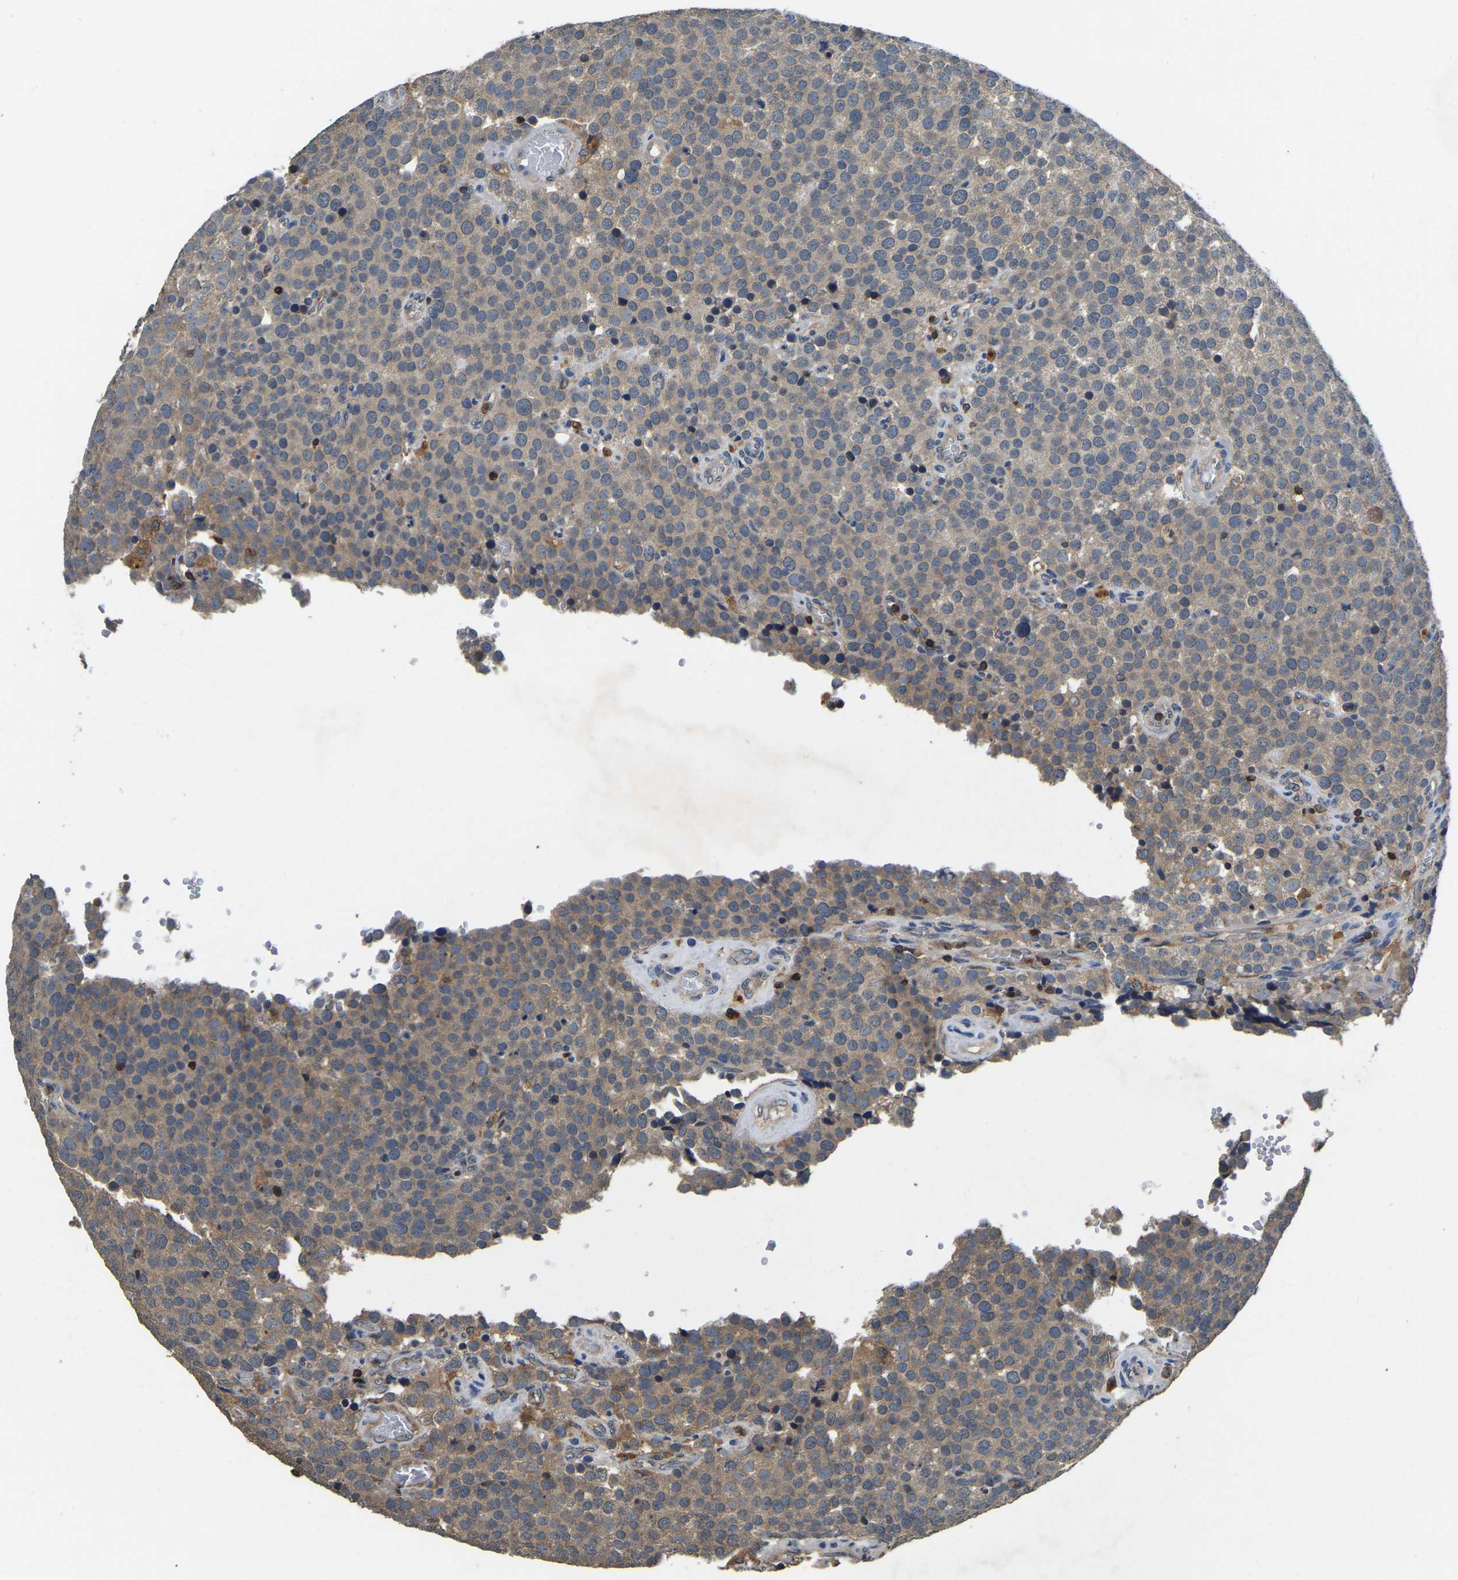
{"staining": {"intensity": "weak", "quantity": ">75%", "location": "cytoplasmic/membranous"}, "tissue": "testis cancer", "cell_type": "Tumor cells", "image_type": "cancer", "snomed": [{"axis": "morphology", "description": "Normal tissue, NOS"}, {"axis": "morphology", "description": "Seminoma, NOS"}, {"axis": "topography", "description": "Testis"}], "caption": "This is an image of immunohistochemistry staining of testis cancer, which shows weak staining in the cytoplasmic/membranous of tumor cells.", "gene": "SMPD2", "patient": {"sex": "male", "age": 71}}